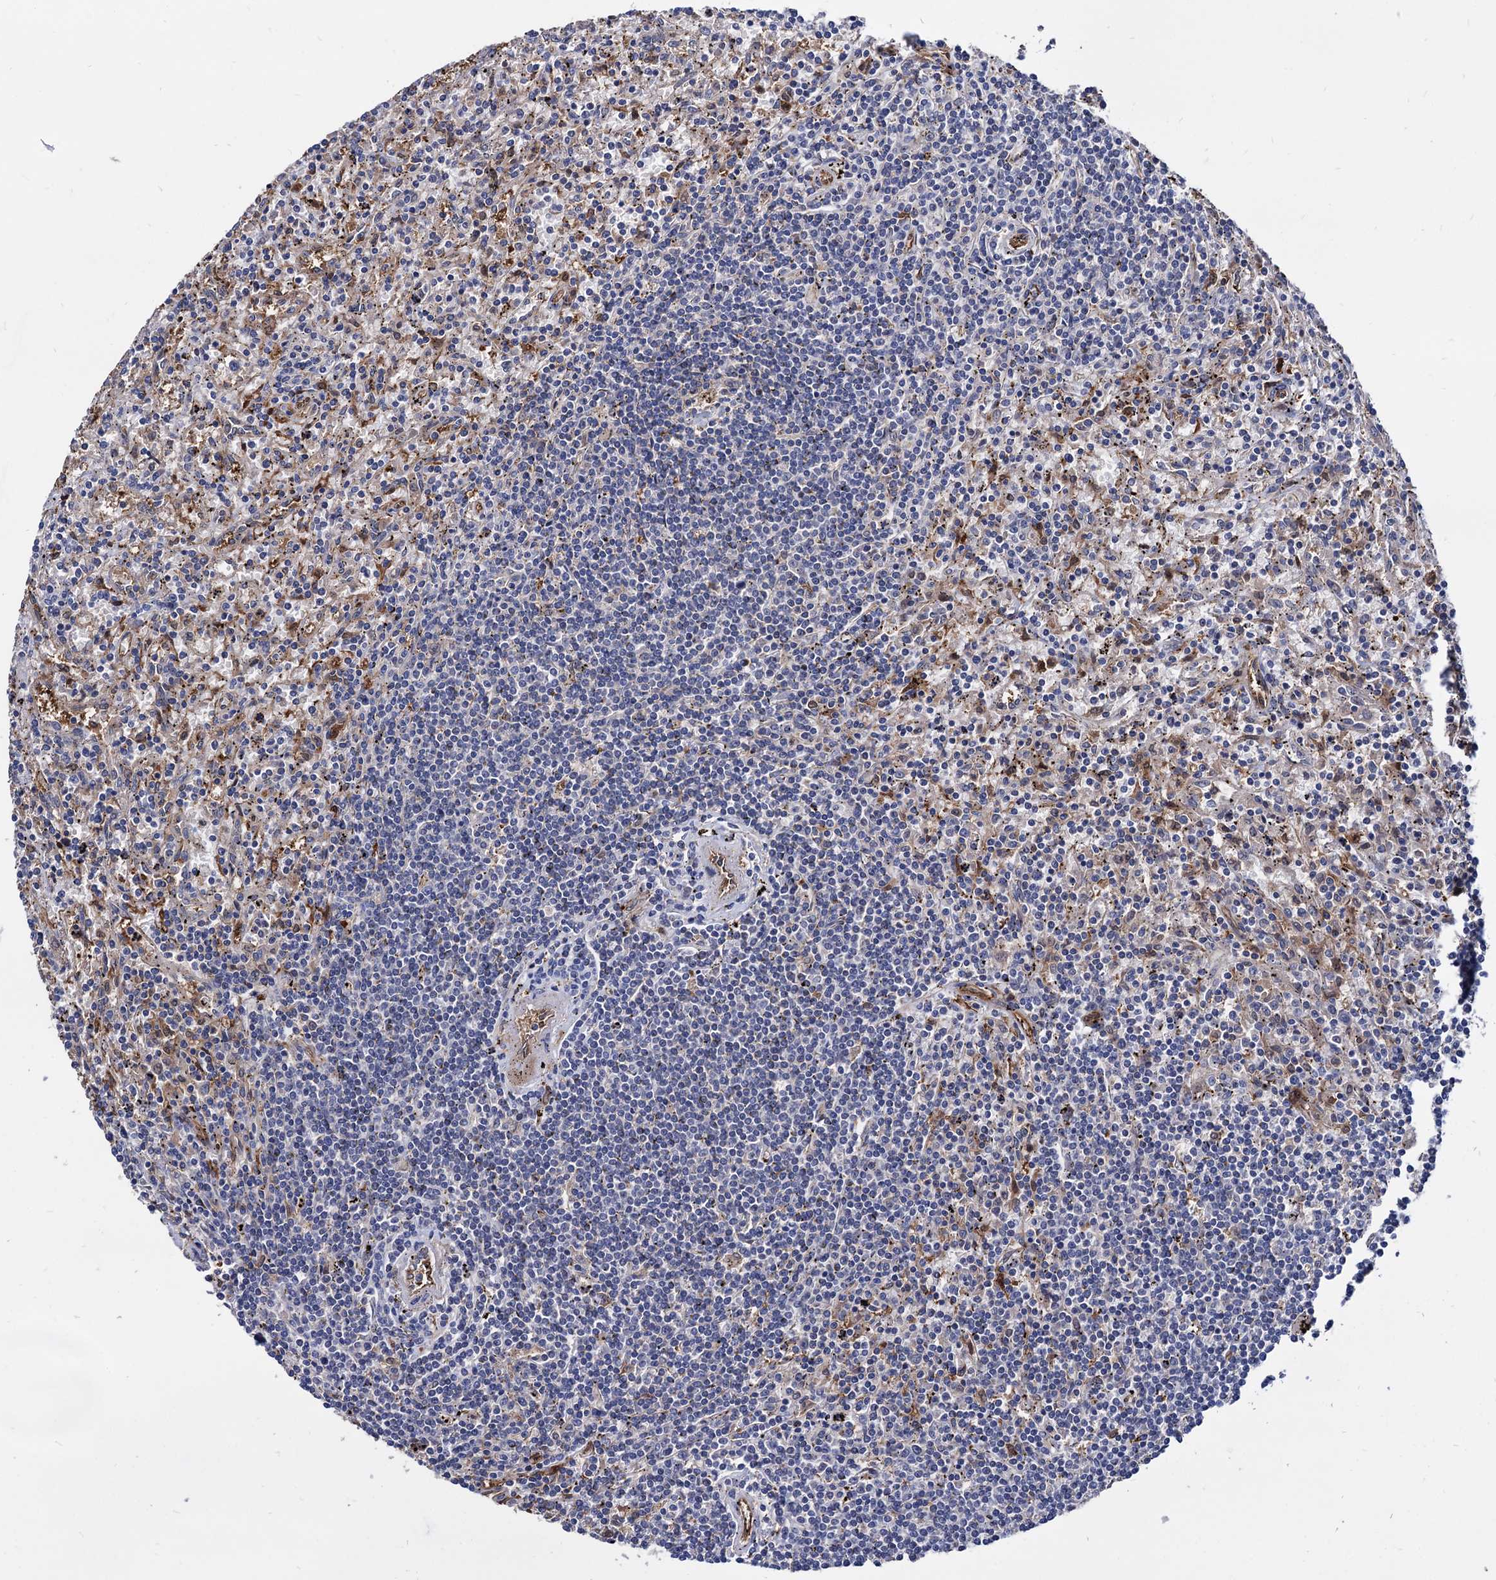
{"staining": {"intensity": "negative", "quantity": "none", "location": "none"}, "tissue": "lymphoma", "cell_type": "Tumor cells", "image_type": "cancer", "snomed": [{"axis": "morphology", "description": "Malignant lymphoma, non-Hodgkin's type, Low grade"}, {"axis": "topography", "description": "Spleen"}], "caption": "High power microscopy histopathology image of an immunohistochemistry image of malignant lymphoma, non-Hodgkin's type (low-grade), revealing no significant staining in tumor cells. Brightfield microscopy of immunohistochemistry stained with DAB (brown) and hematoxylin (blue), captured at high magnification.", "gene": "CPPED1", "patient": {"sex": "male", "age": 76}}